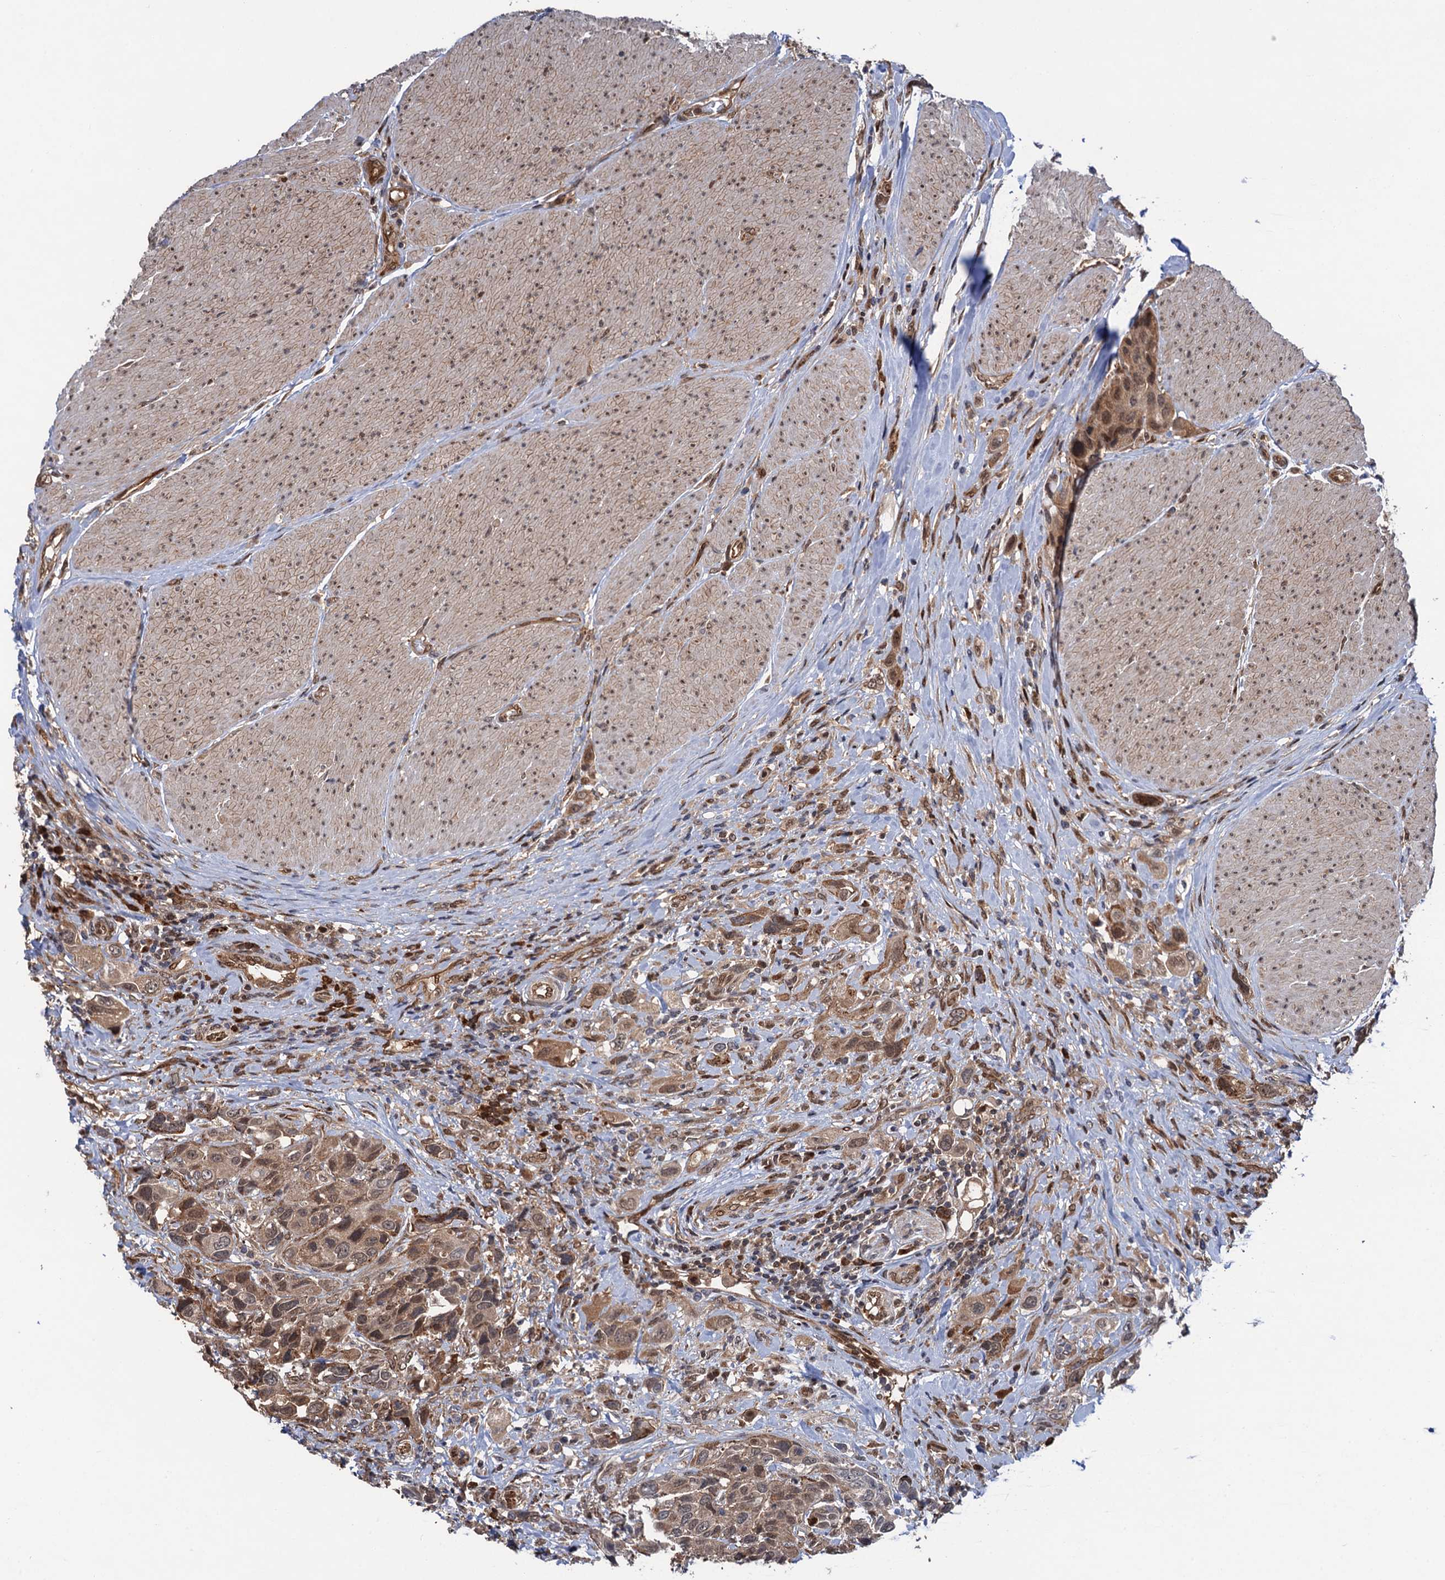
{"staining": {"intensity": "moderate", "quantity": ">75%", "location": "cytoplasmic/membranous,nuclear"}, "tissue": "urothelial cancer", "cell_type": "Tumor cells", "image_type": "cancer", "snomed": [{"axis": "morphology", "description": "Urothelial carcinoma, High grade"}, {"axis": "topography", "description": "Urinary bladder"}], "caption": "Immunohistochemistry (IHC) histopathology image of neoplastic tissue: high-grade urothelial carcinoma stained using immunohistochemistry (IHC) displays medium levels of moderate protein expression localized specifically in the cytoplasmic/membranous and nuclear of tumor cells, appearing as a cytoplasmic/membranous and nuclear brown color.", "gene": "CDC23", "patient": {"sex": "male", "age": 50}}